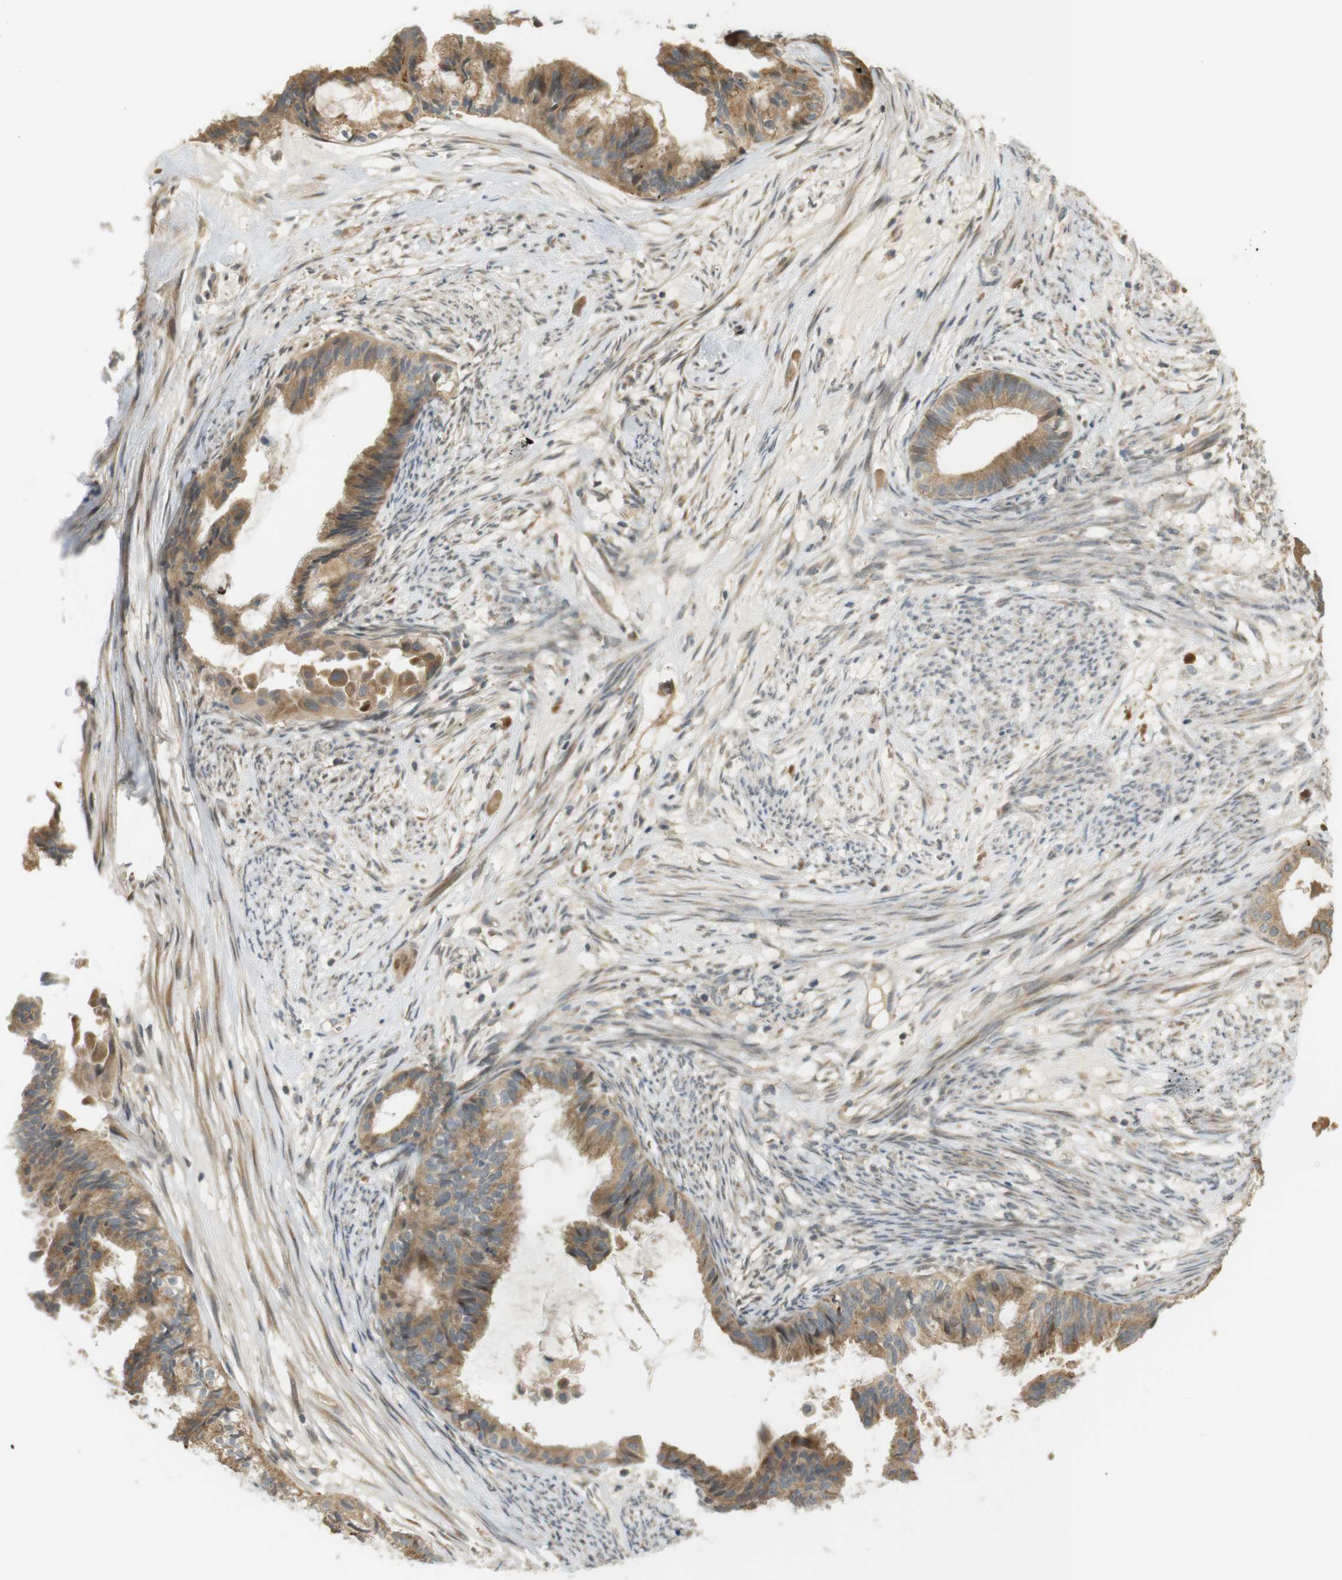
{"staining": {"intensity": "moderate", "quantity": ">75%", "location": "cytoplasmic/membranous"}, "tissue": "cervical cancer", "cell_type": "Tumor cells", "image_type": "cancer", "snomed": [{"axis": "morphology", "description": "Normal tissue, NOS"}, {"axis": "morphology", "description": "Adenocarcinoma, NOS"}, {"axis": "topography", "description": "Cervix"}, {"axis": "topography", "description": "Endometrium"}], "caption": "Immunohistochemical staining of human cervical adenocarcinoma reveals medium levels of moderate cytoplasmic/membranous staining in about >75% of tumor cells.", "gene": "CLRN3", "patient": {"sex": "female", "age": 86}}